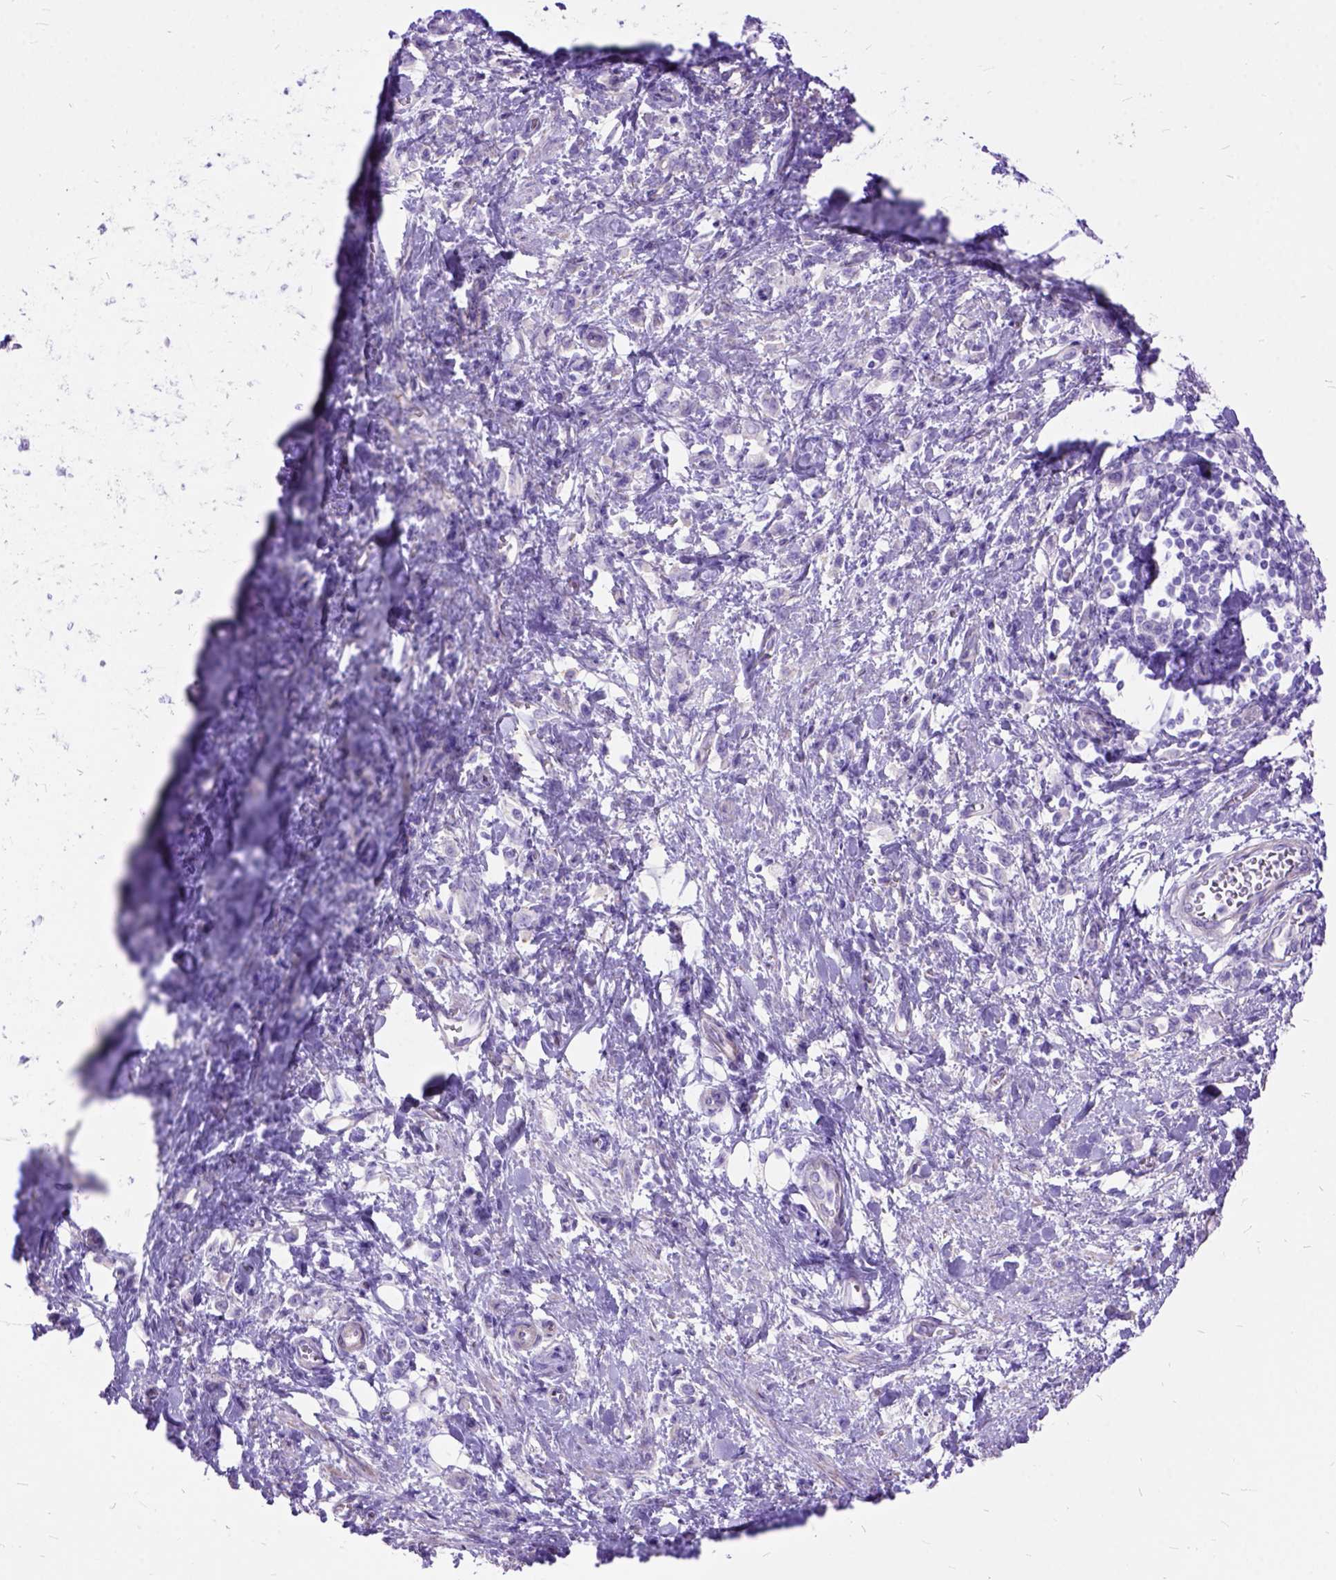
{"staining": {"intensity": "negative", "quantity": "none", "location": "none"}, "tissue": "stomach cancer", "cell_type": "Tumor cells", "image_type": "cancer", "snomed": [{"axis": "morphology", "description": "Adenocarcinoma, NOS"}, {"axis": "topography", "description": "Stomach"}], "caption": "Stomach cancer stained for a protein using immunohistochemistry (IHC) reveals no positivity tumor cells.", "gene": "ARL9", "patient": {"sex": "male", "age": 77}}